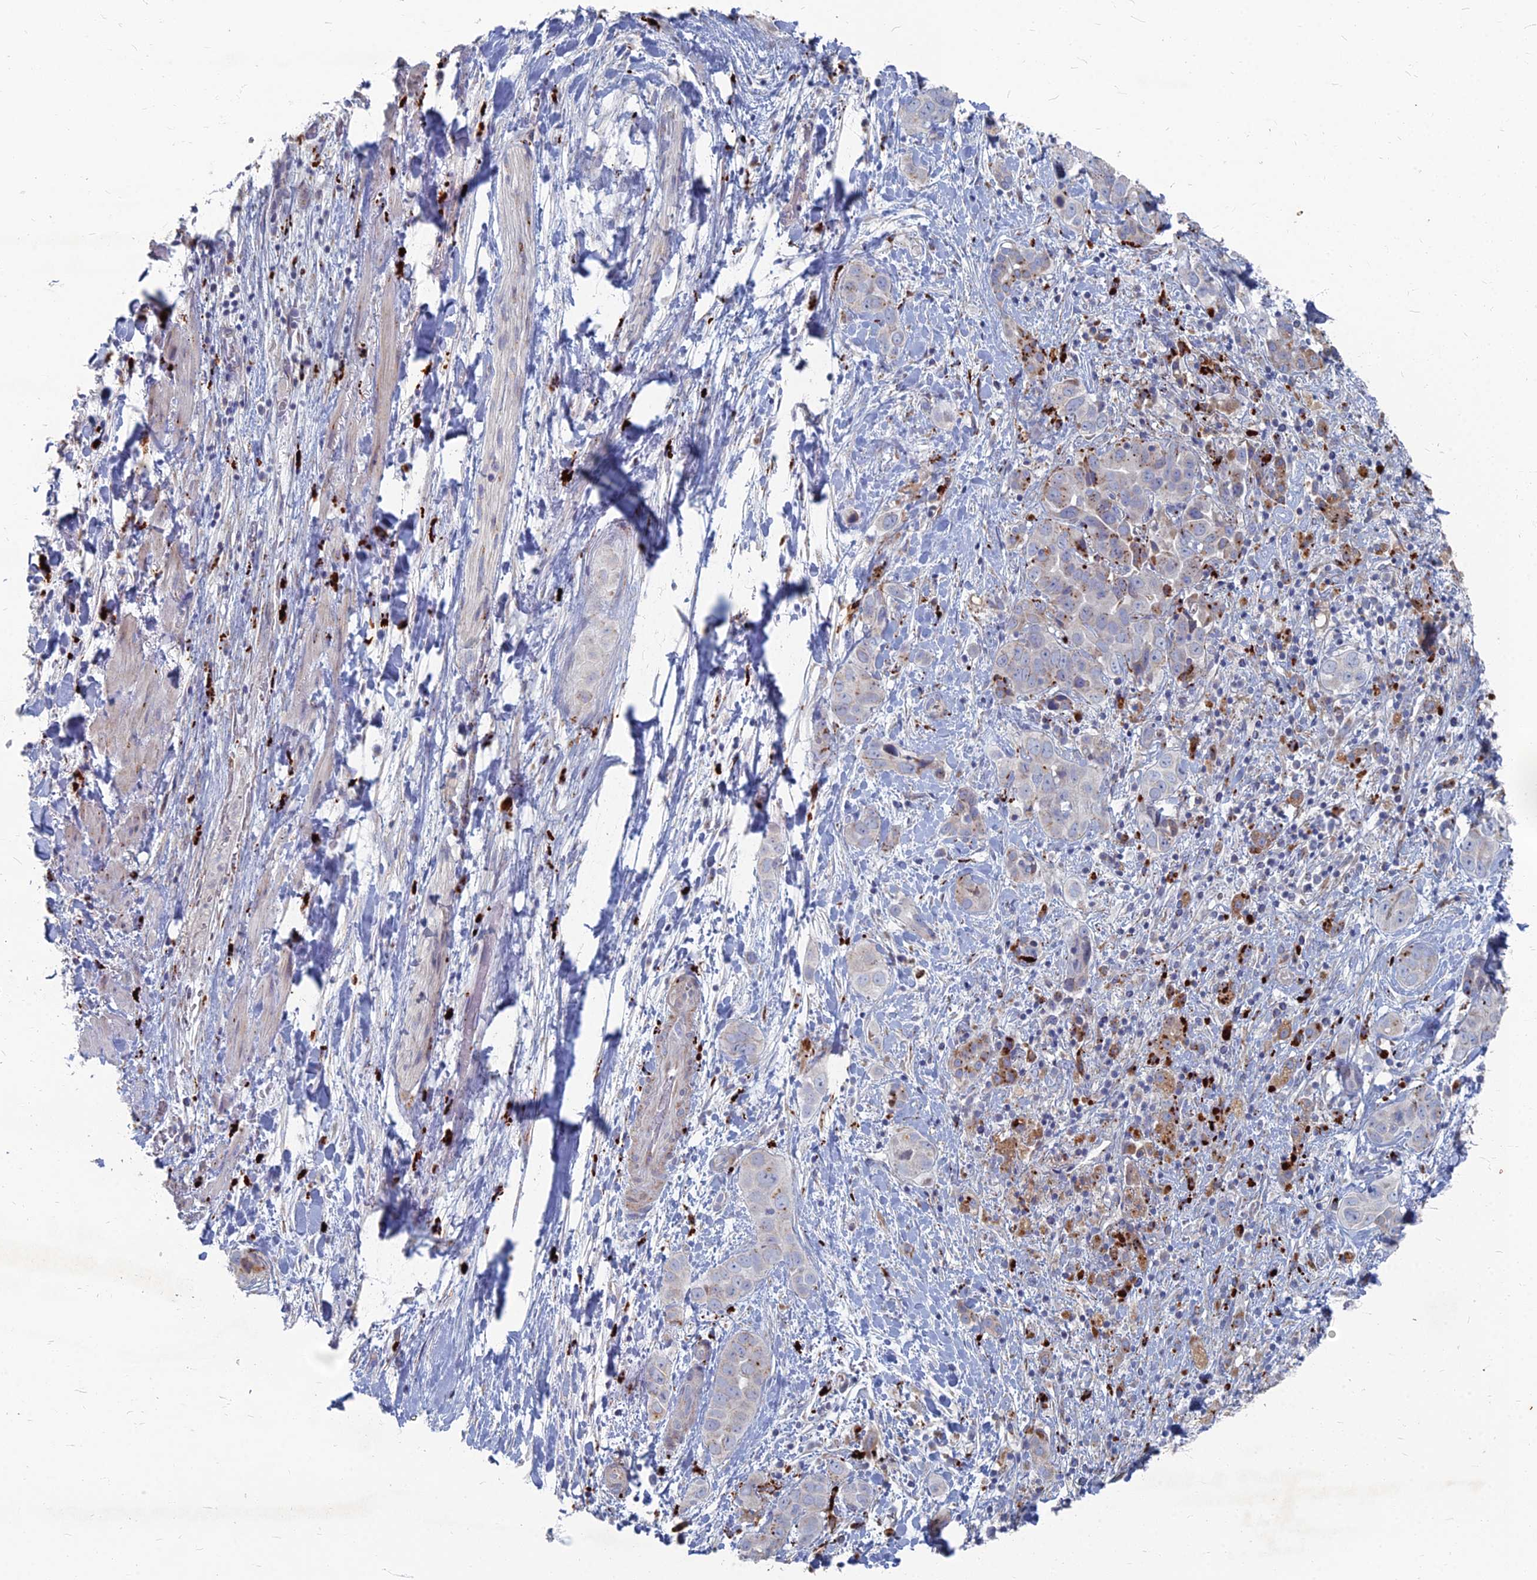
{"staining": {"intensity": "moderate", "quantity": "<25%", "location": "cytoplasmic/membranous"}, "tissue": "liver cancer", "cell_type": "Tumor cells", "image_type": "cancer", "snomed": [{"axis": "morphology", "description": "Cholangiocarcinoma"}, {"axis": "topography", "description": "Liver"}], "caption": "Immunohistochemistry photomicrograph of cholangiocarcinoma (liver) stained for a protein (brown), which shows low levels of moderate cytoplasmic/membranous expression in approximately <25% of tumor cells.", "gene": "TMEM128", "patient": {"sex": "female", "age": 52}}